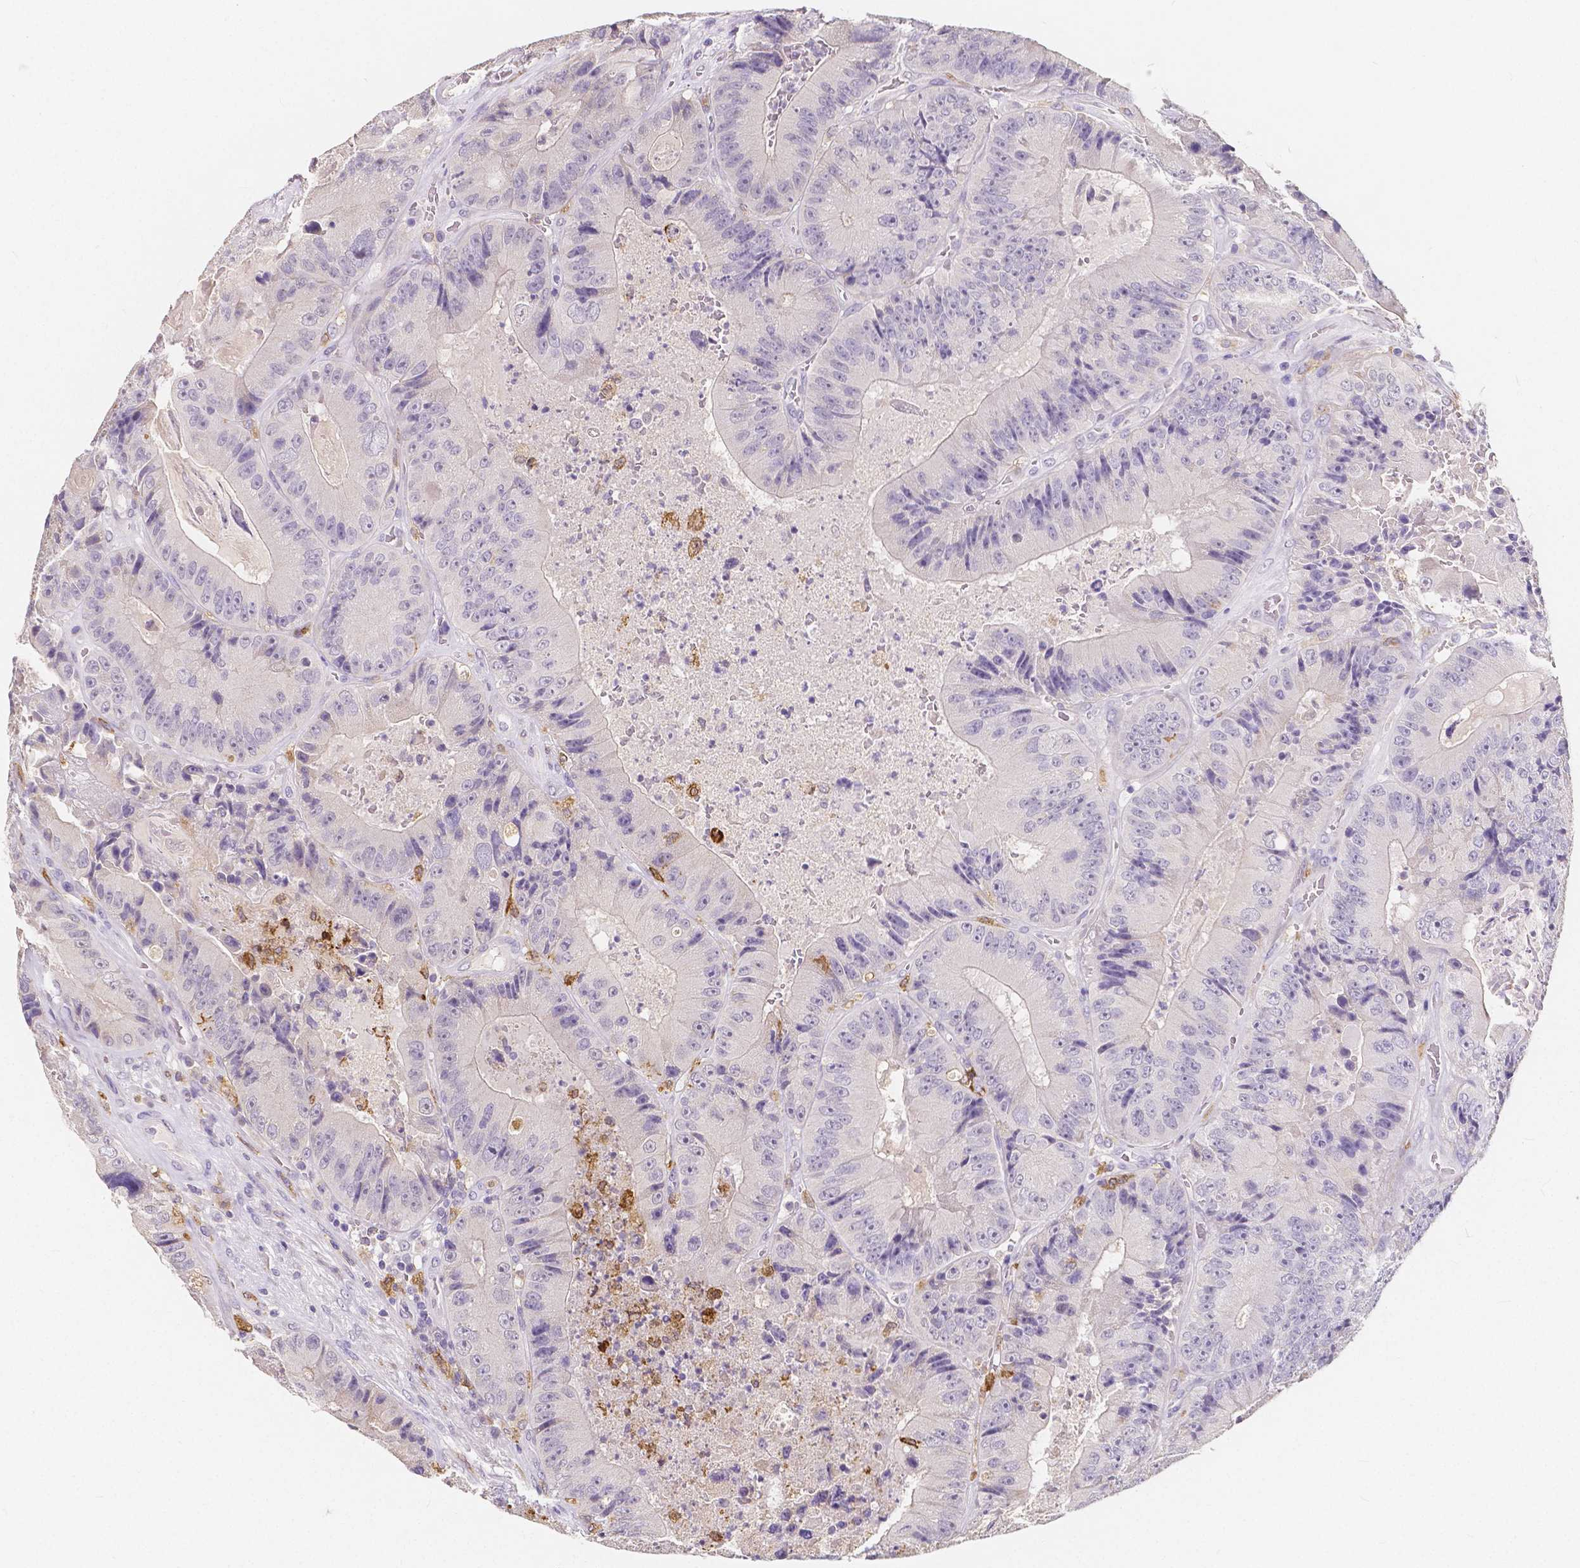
{"staining": {"intensity": "negative", "quantity": "none", "location": "none"}, "tissue": "colorectal cancer", "cell_type": "Tumor cells", "image_type": "cancer", "snomed": [{"axis": "morphology", "description": "Adenocarcinoma, NOS"}, {"axis": "topography", "description": "Colon"}], "caption": "This is an IHC histopathology image of colorectal adenocarcinoma. There is no expression in tumor cells.", "gene": "ACP5", "patient": {"sex": "female", "age": 86}}